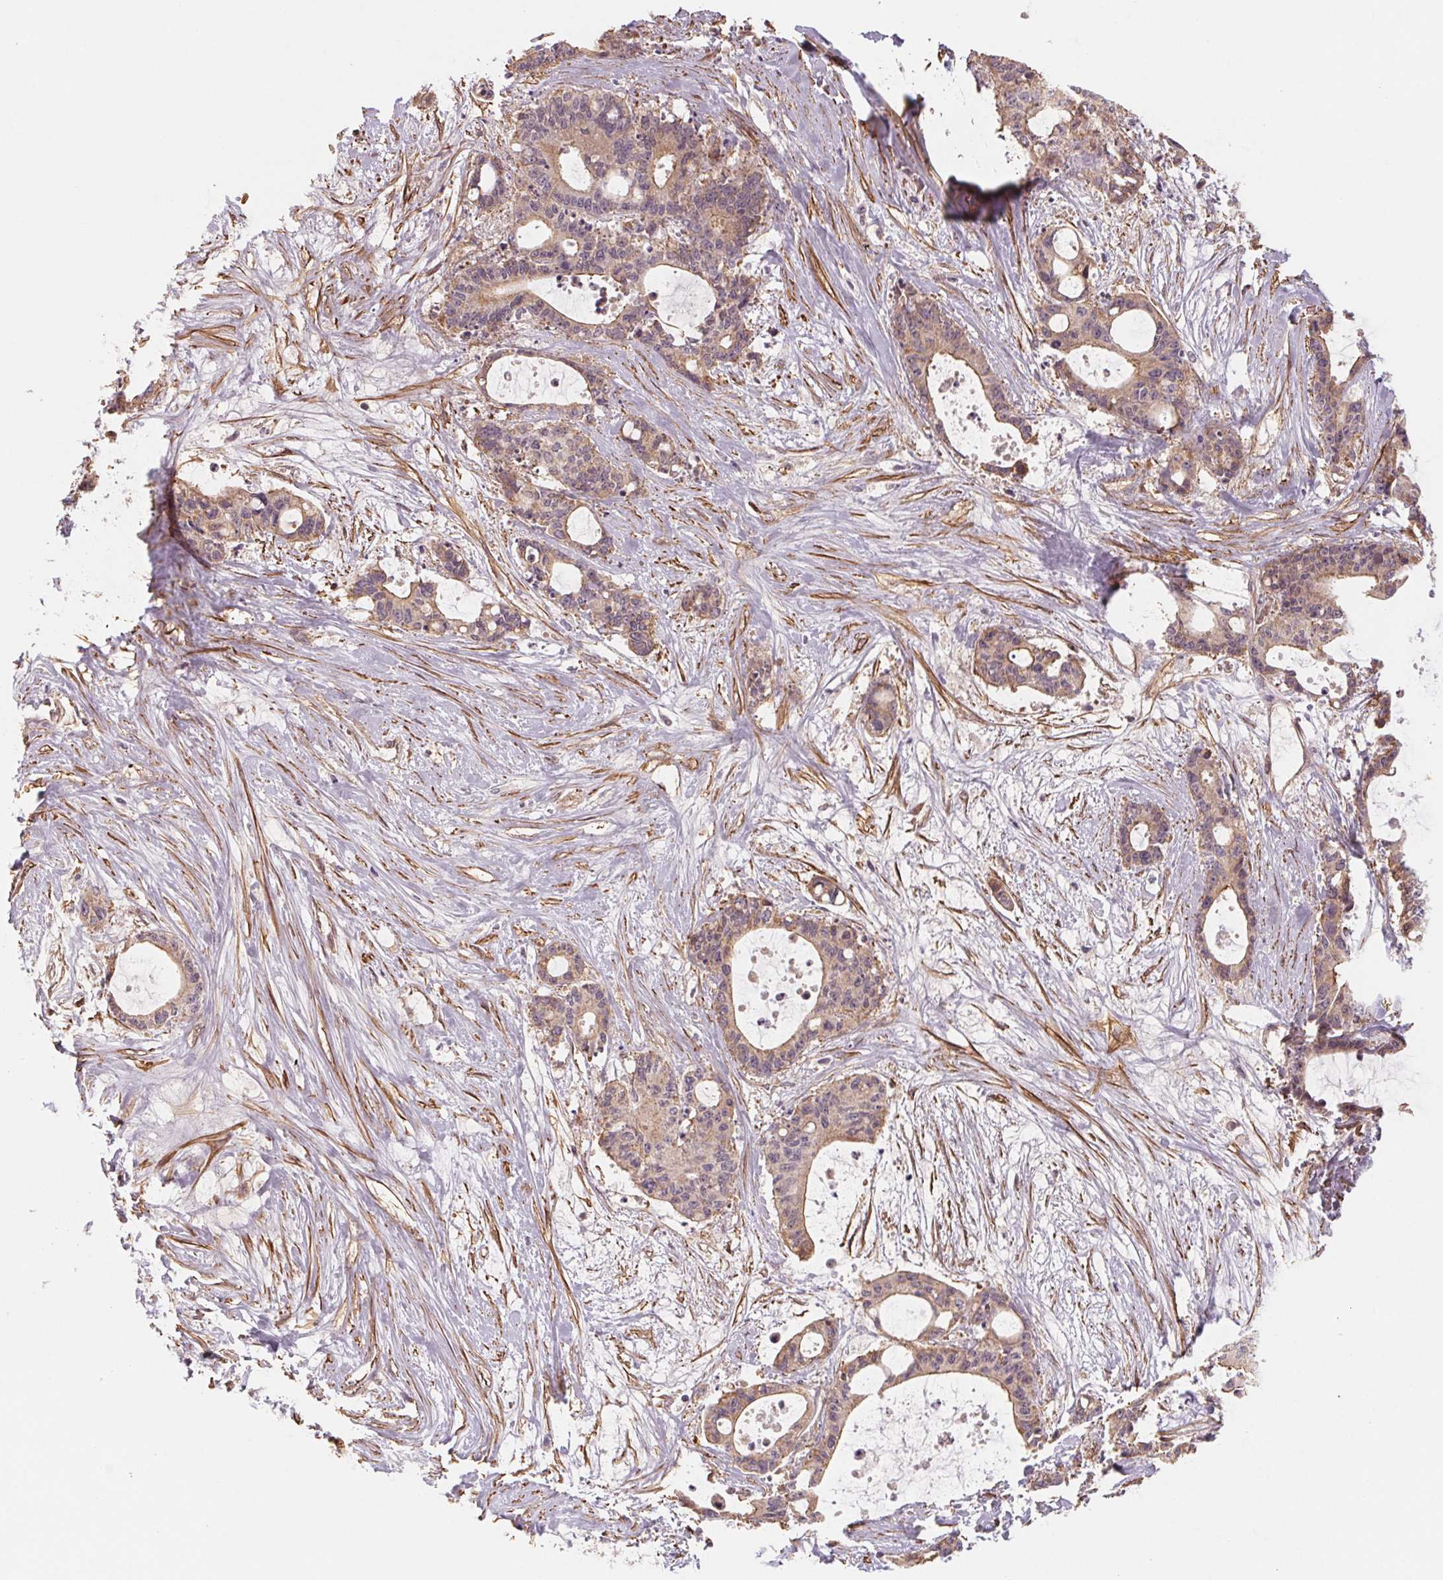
{"staining": {"intensity": "weak", "quantity": ">75%", "location": "cytoplasmic/membranous"}, "tissue": "liver cancer", "cell_type": "Tumor cells", "image_type": "cancer", "snomed": [{"axis": "morphology", "description": "Normal tissue, NOS"}, {"axis": "morphology", "description": "Cholangiocarcinoma"}, {"axis": "topography", "description": "Liver"}, {"axis": "topography", "description": "Peripheral nerve tissue"}], "caption": "Protein positivity by immunohistochemistry exhibits weak cytoplasmic/membranous staining in approximately >75% of tumor cells in cholangiocarcinoma (liver).", "gene": "CCDC112", "patient": {"sex": "female", "age": 73}}